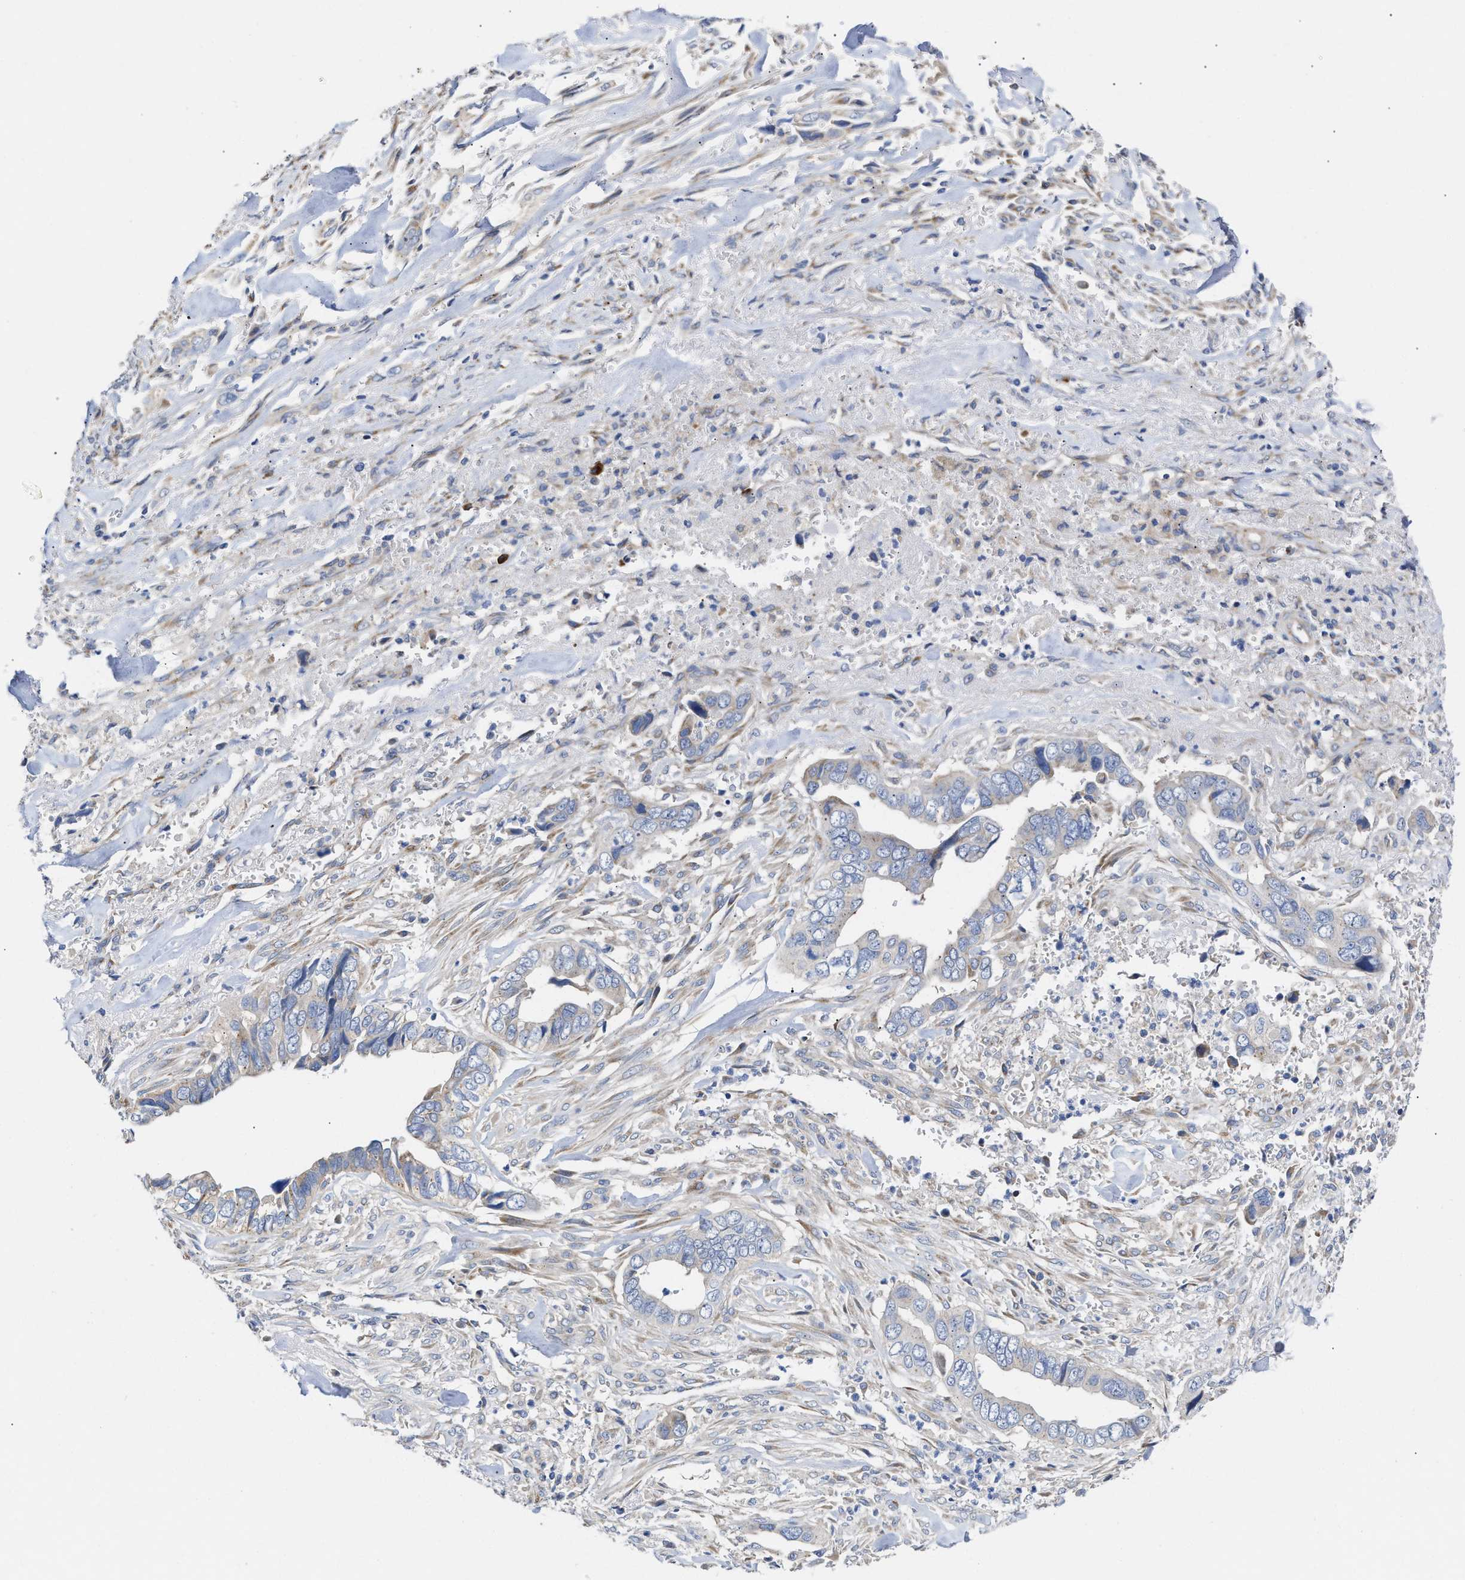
{"staining": {"intensity": "negative", "quantity": "none", "location": "none"}, "tissue": "liver cancer", "cell_type": "Tumor cells", "image_type": "cancer", "snomed": [{"axis": "morphology", "description": "Cholangiocarcinoma"}, {"axis": "topography", "description": "Liver"}], "caption": "Liver cholangiocarcinoma stained for a protein using IHC displays no staining tumor cells.", "gene": "PPP1R15A", "patient": {"sex": "female", "age": 79}}